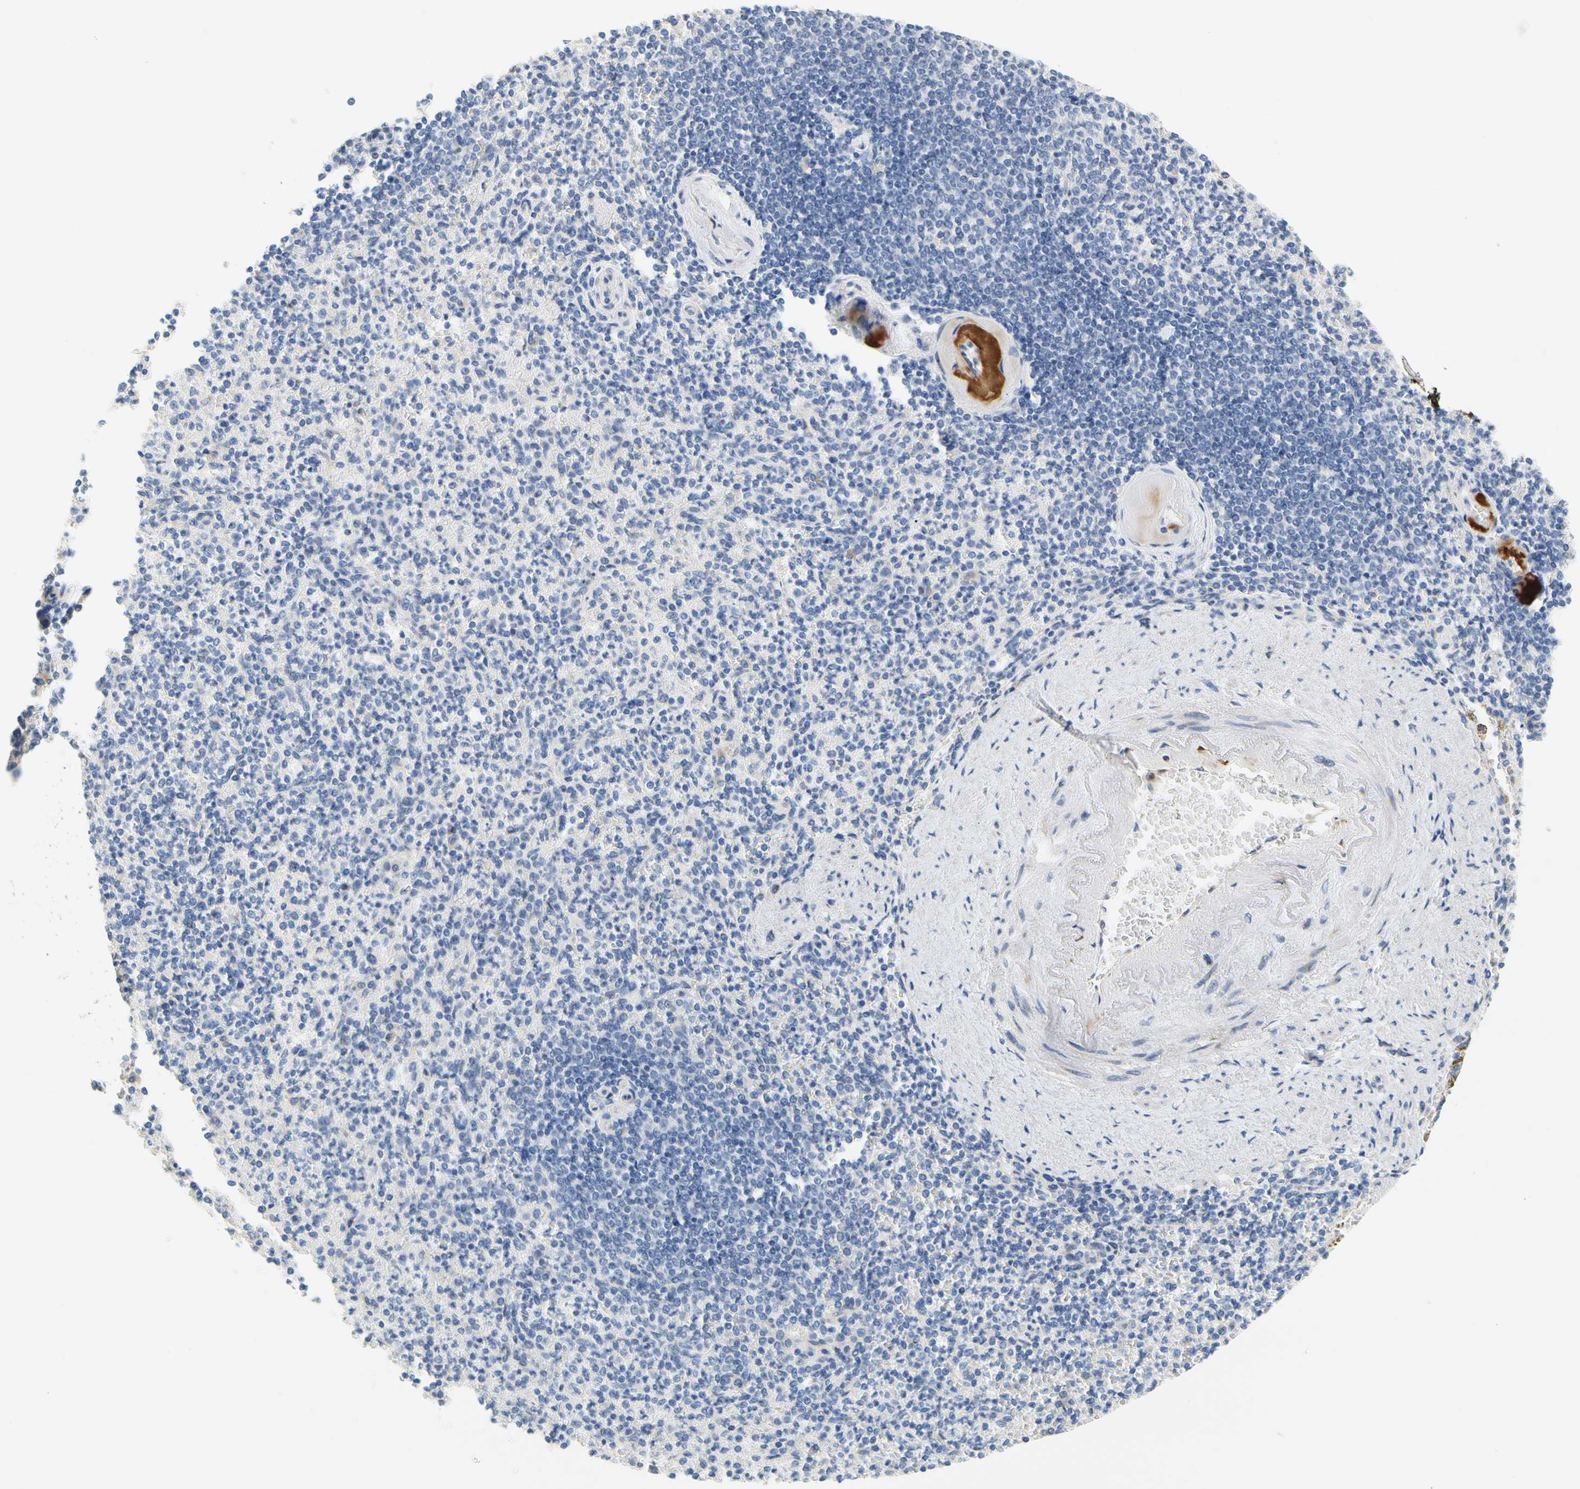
{"staining": {"intensity": "moderate", "quantity": "<25%", "location": "cytoplasmic/membranous"}, "tissue": "spleen", "cell_type": "Cells in red pulp", "image_type": "normal", "snomed": [{"axis": "morphology", "description": "Normal tissue, NOS"}, {"axis": "topography", "description": "Spleen"}], "caption": "A brown stain highlights moderate cytoplasmic/membranous expression of a protein in cells in red pulp of normal spleen.", "gene": "ZNF236", "patient": {"sex": "female", "age": 74}}